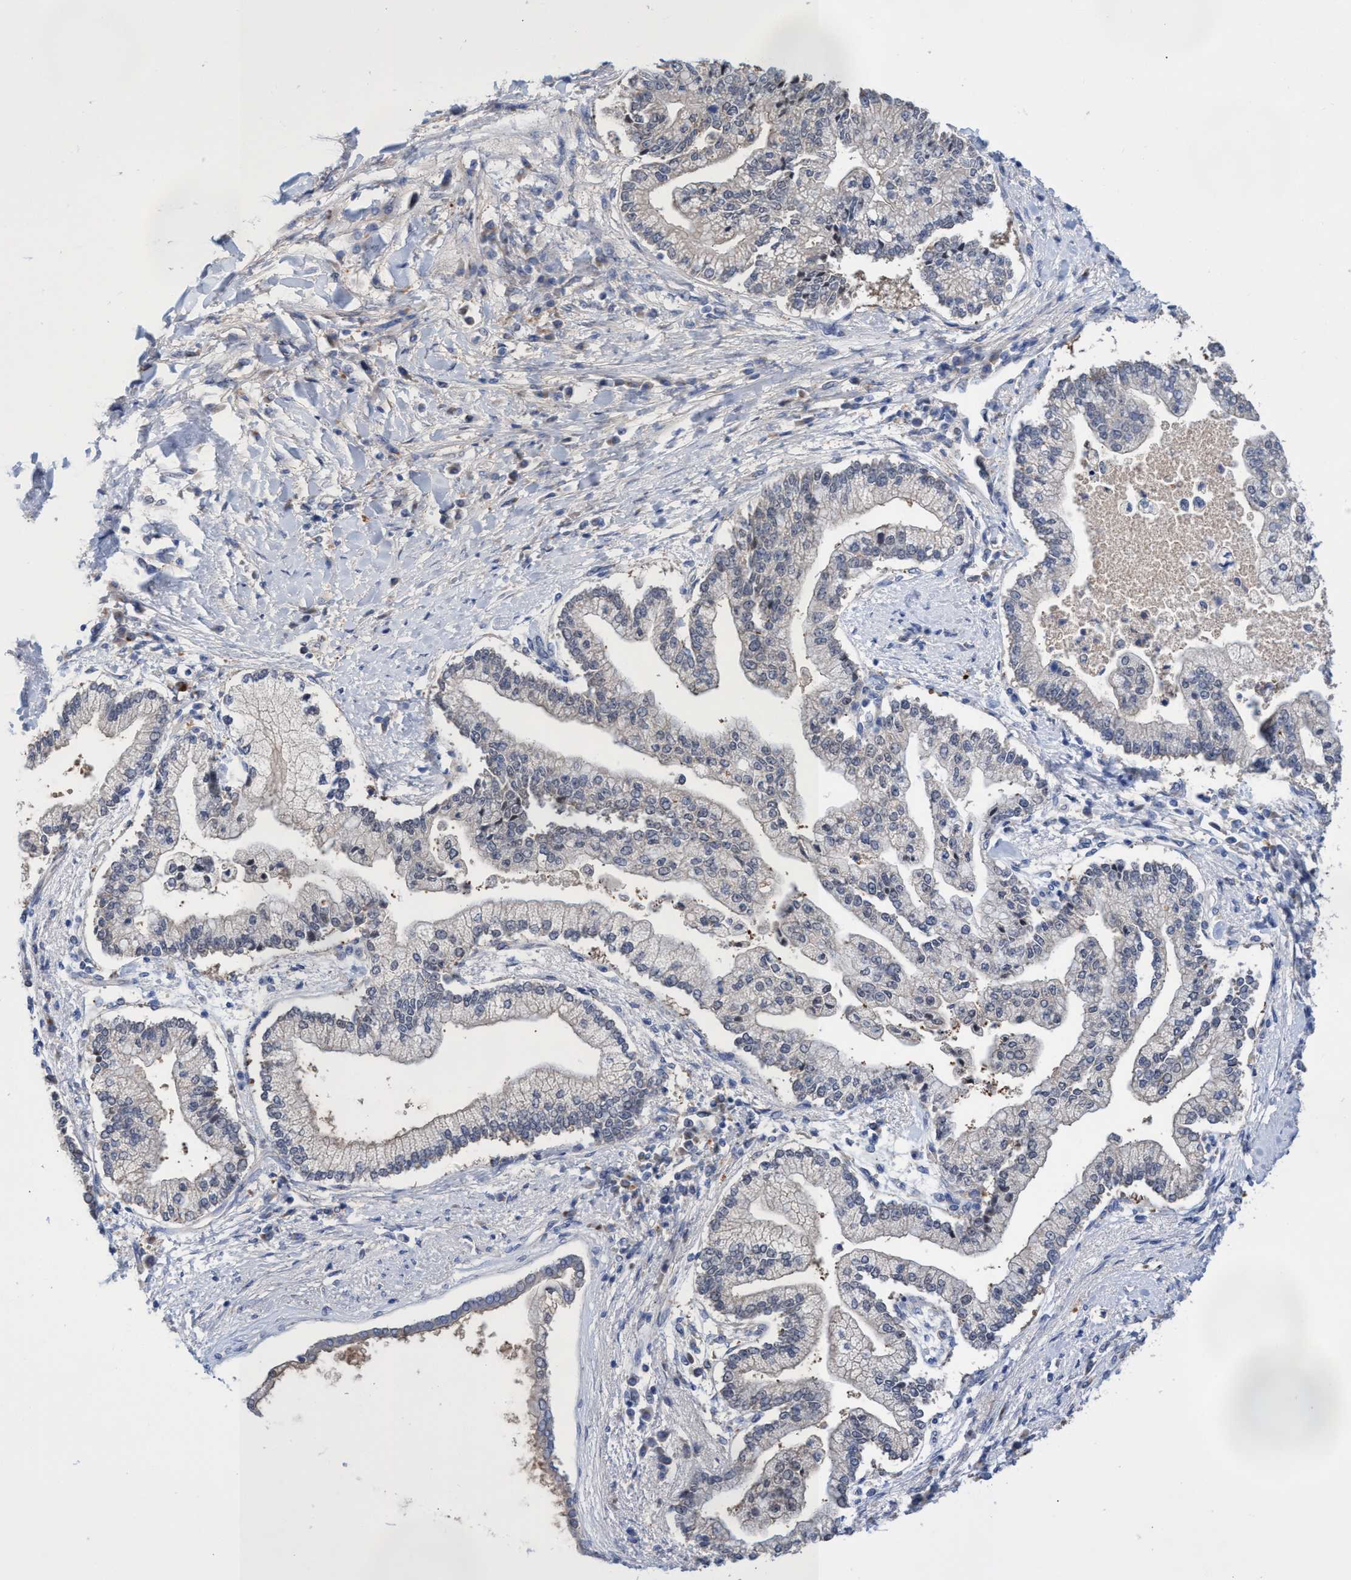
{"staining": {"intensity": "negative", "quantity": "none", "location": "none"}, "tissue": "liver cancer", "cell_type": "Tumor cells", "image_type": "cancer", "snomed": [{"axis": "morphology", "description": "Cholangiocarcinoma"}, {"axis": "topography", "description": "Liver"}], "caption": "An immunohistochemistry (IHC) histopathology image of liver cancer (cholangiocarcinoma) is shown. There is no staining in tumor cells of liver cancer (cholangiocarcinoma).", "gene": "SVEP1", "patient": {"sex": "male", "age": 50}}